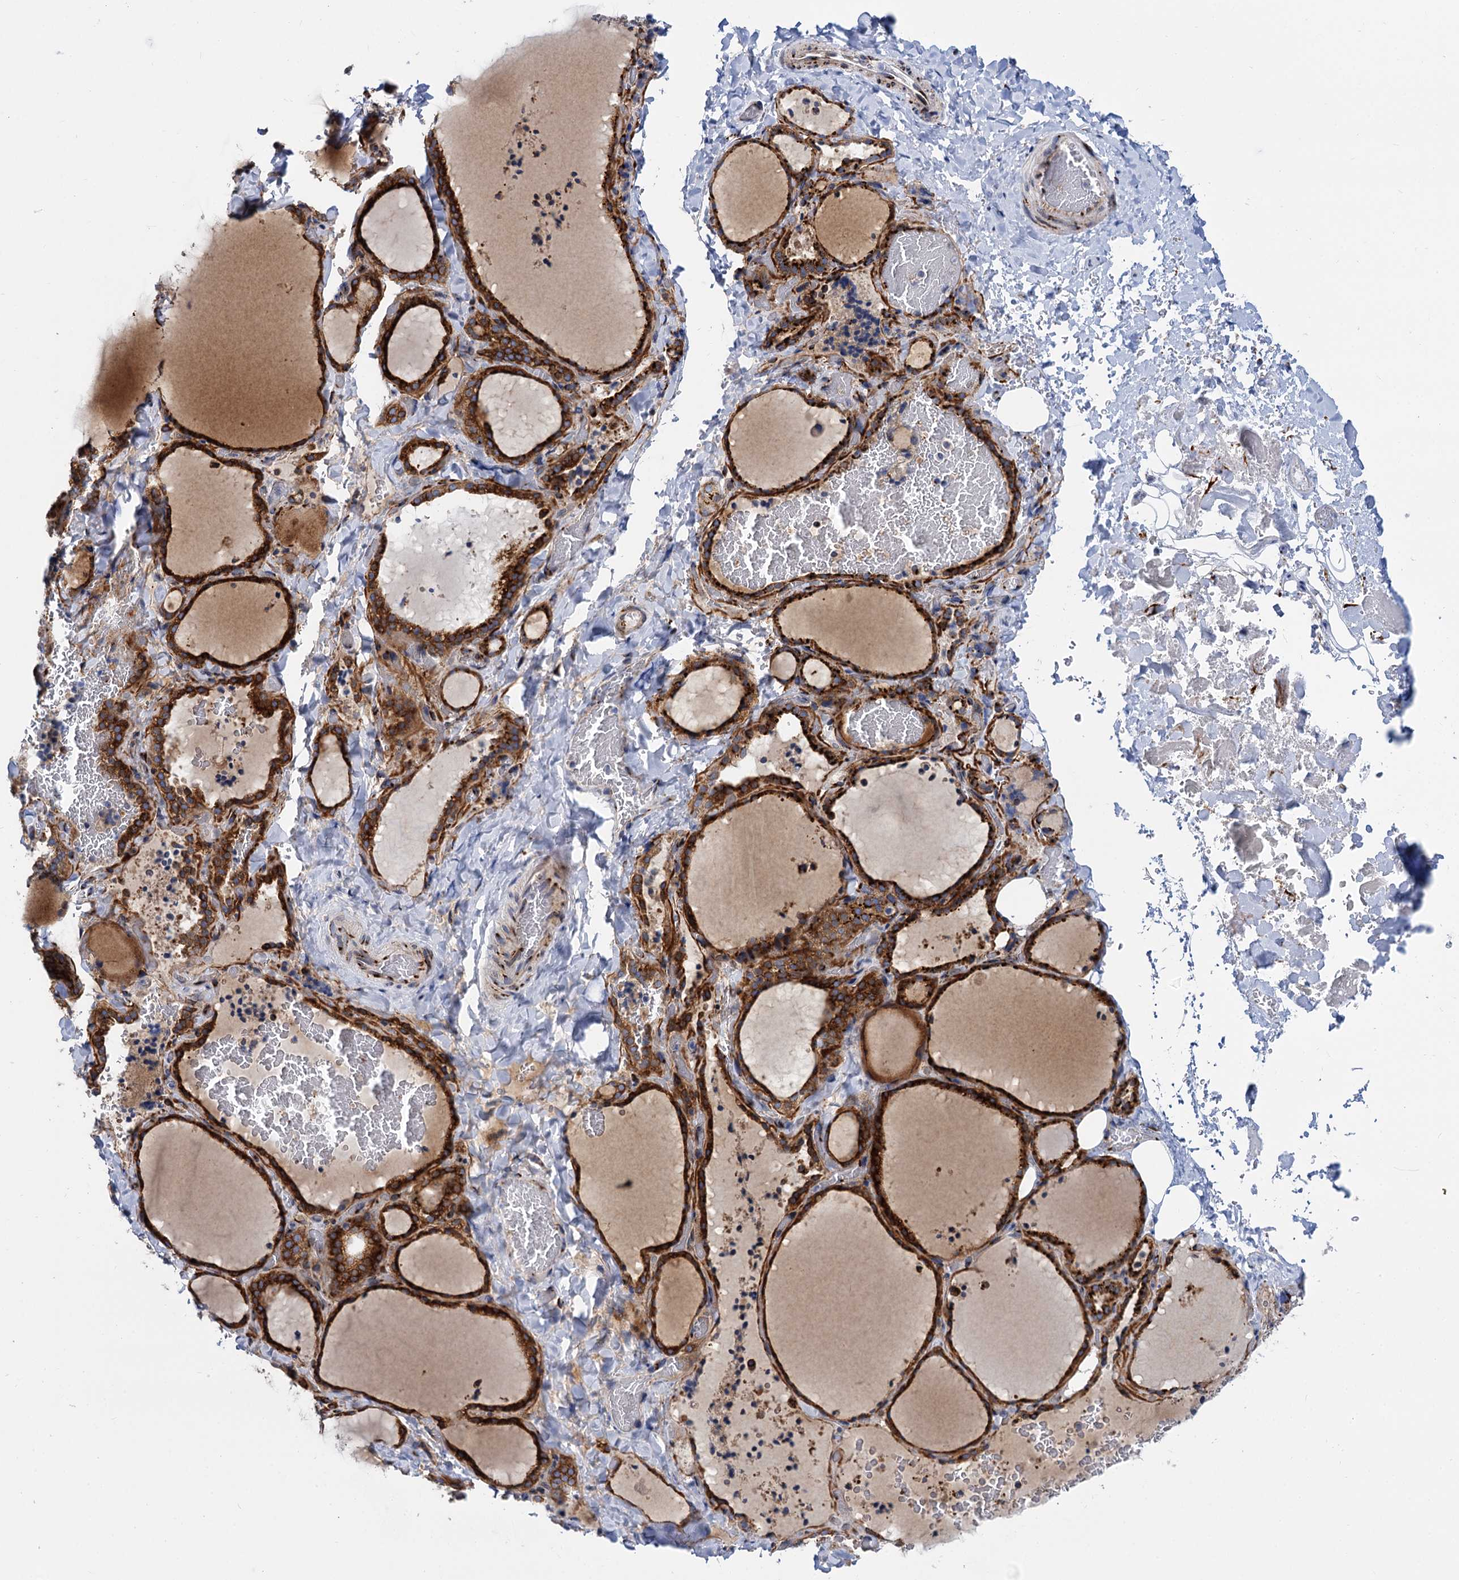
{"staining": {"intensity": "strong", "quantity": ">75%", "location": "cytoplasmic/membranous"}, "tissue": "thyroid gland", "cell_type": "Glandular cells", "image_type": "normal", "snomed": [{"axis": "morphology", "description": "Normal tissue, NOS"}, {"axis": "topography", "description": "Thyroid gland"}], "caption": "Thyroid gland stained with DAB (3,3'-diaminobenzidine) immunohistochemistry demonstrates high levels of strong cytoplasmic/membranous positivity in approximately >75% of glandular cells.", "gene": "SUPT20H", "patient": {"sex": "female", "age": 22}}